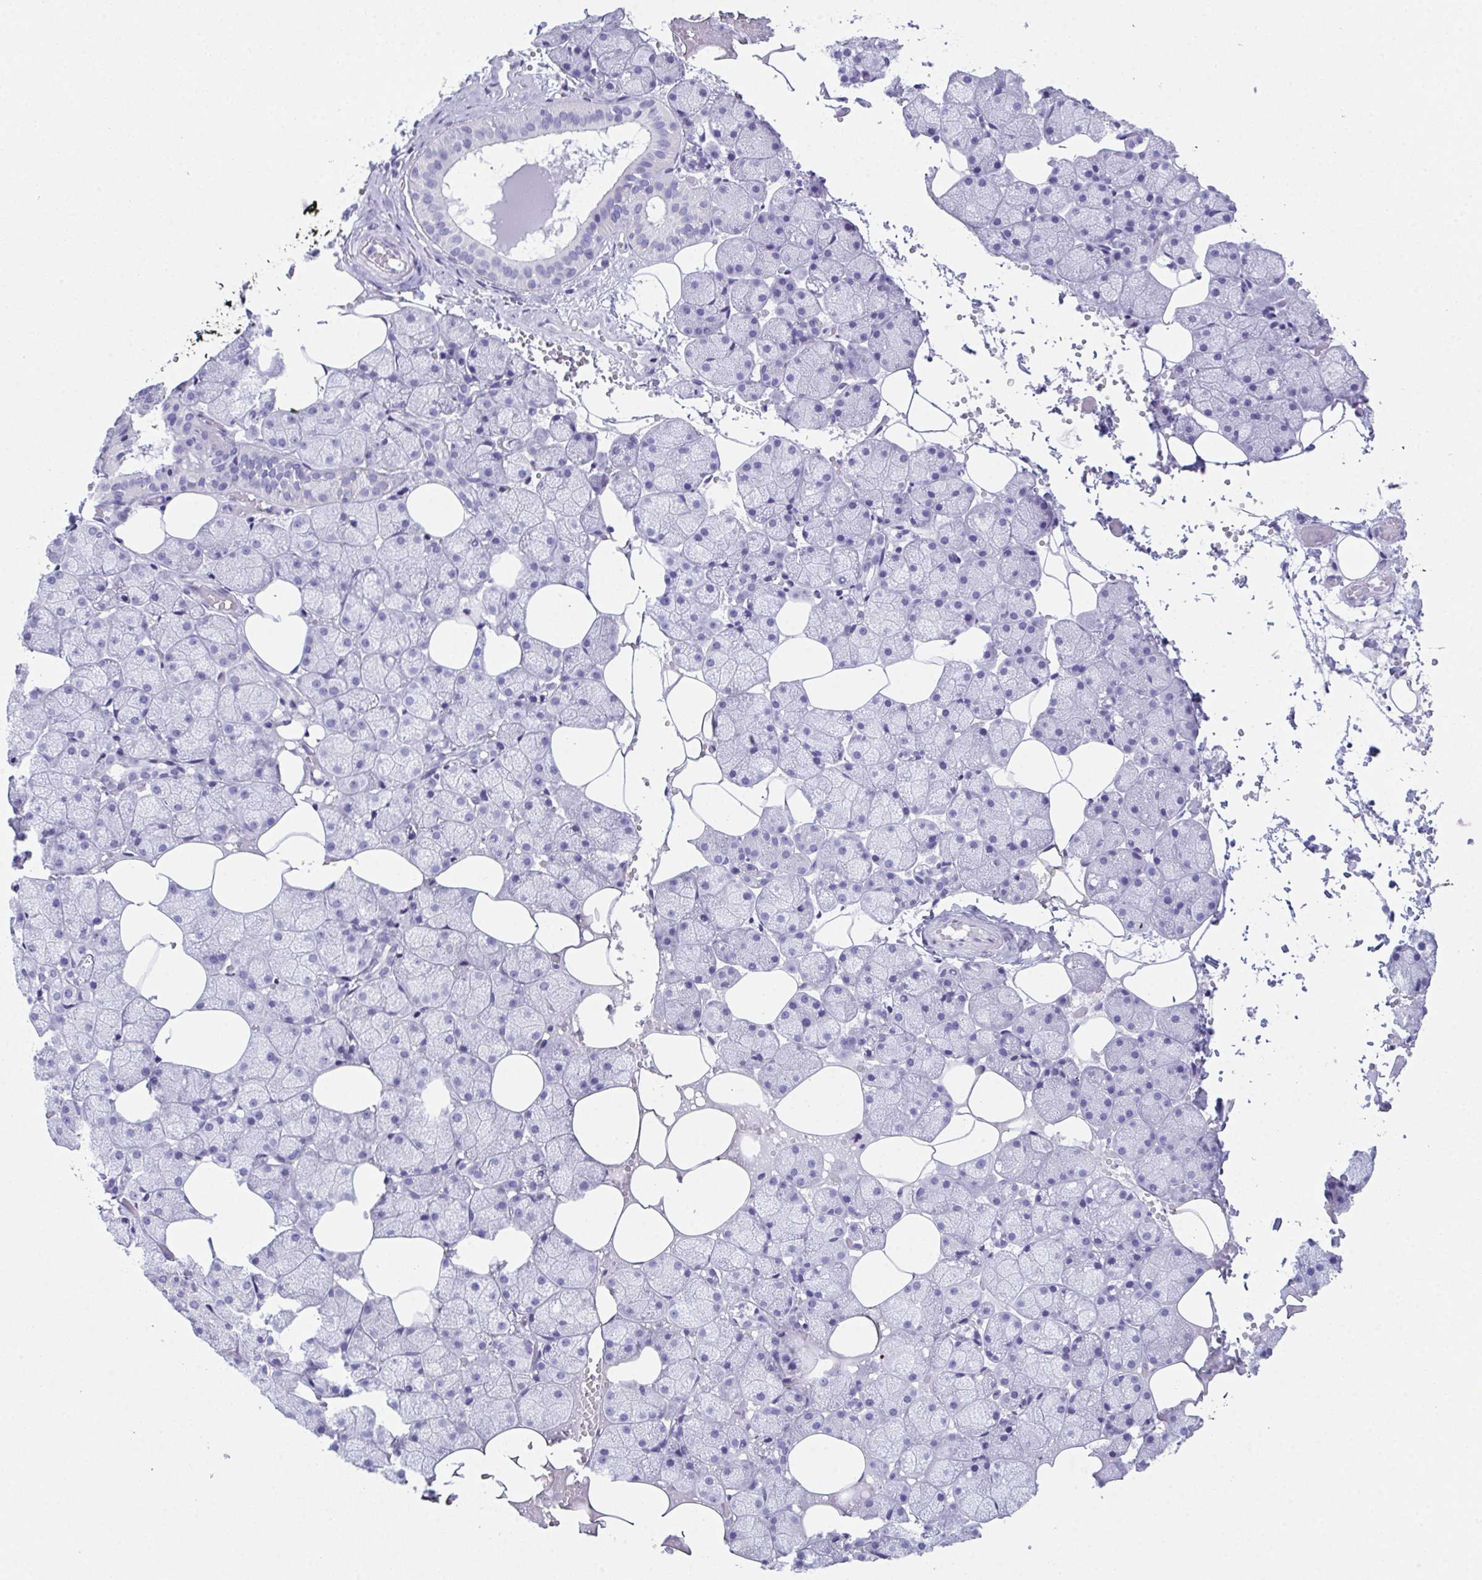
{"staining": {"intensity": "negative", "quantity": "none", "location": "none"}, "tissue": "salivary gland", "cell_type": "Glandular cells", "image_type": "normal", "snomed": [{"axis": "morphology", "description": "Normal tissue, NOS"}, {"axis": "topography", "description": "Salivary gland"}], "caption": "Salivary gland stained for a protein using immunohistochemistry (IHC) reveals no staining glandular cells.", "gene": "TEX19", "patient": {"sex": "male", "age": 38}}